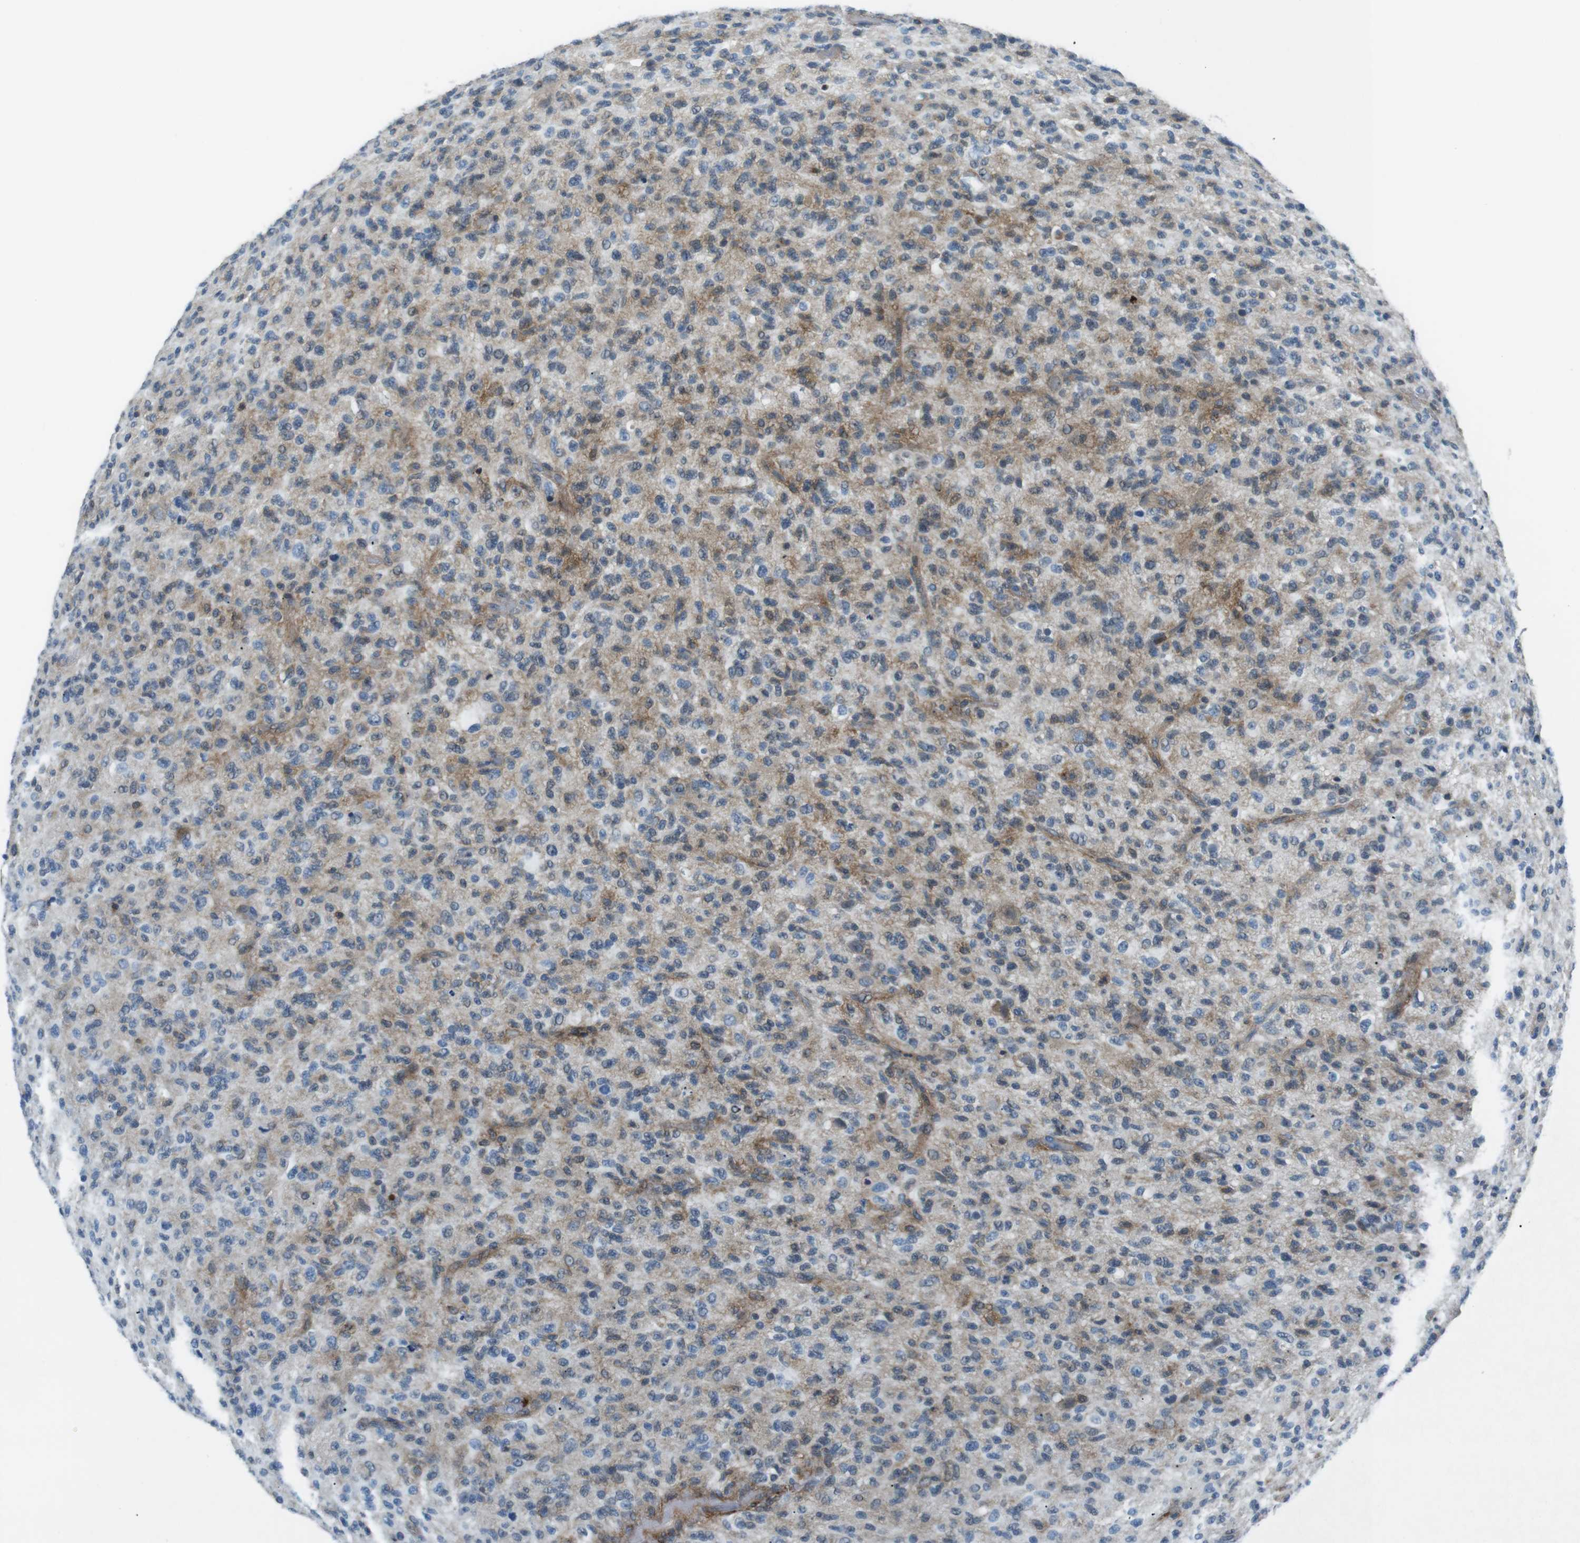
{"staining": {"intensity": "moderate", "quantity": "<25%", "location": "cytoplasmic/membranous"}, "tissue": "glioma", "cell_type": "Tumor cells", "image_type": "cancer", "snomed": [{"axis": "morphology", "description": "Glioma, malignant, High grade"}, {"axis": "topography", "description": "Brain"}], "caption": "Immunohistochemical staining of human malignant glioma (high-grade) displays low levels of moderate cytoplasmic/membranous staining in about <25% of tumor cells. (Stains: DAB (3,3'-diaminobenzidine) in brown, nuclei in blue, Microscopy: brightfield microscopy at high magnification).", "gene": "ARVCF", "patient": {"sex": "male", "age": 71}}